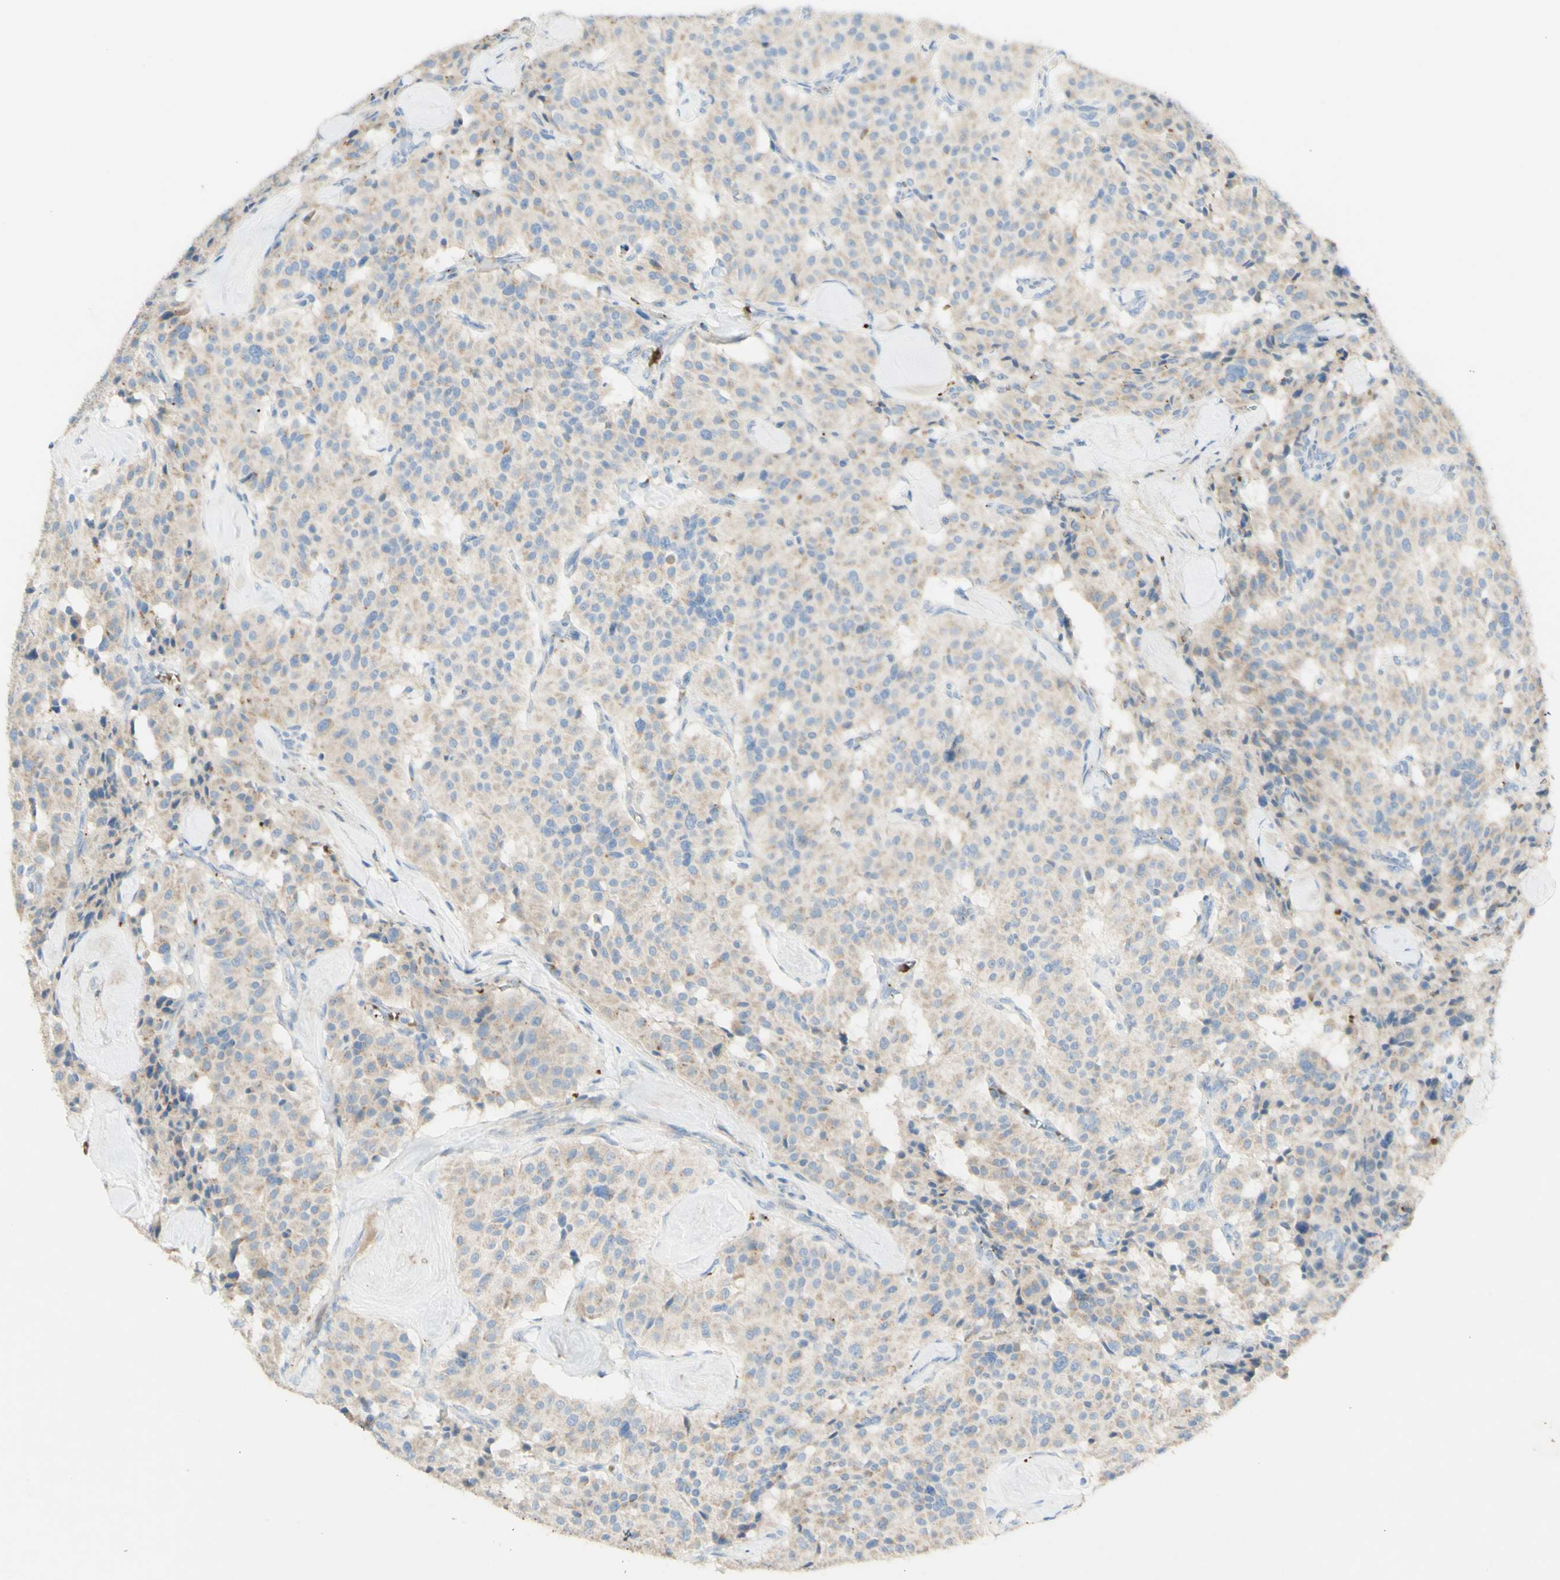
{"staining": {"intensity": "weak", "quantity": "25%-75%", "location": "cytoplasmic/membranous"}, "tissue": "carcinoid", "cell_type": "Tumor cells", "image_type": "cancer", "snomed": [{"axis": "morphology", "description": "Carcinoid, malignant, NOS"}, {"axis": "topography", "description": "Lung"}], "caption": "A brown stain shows weak cytoplasmic/membranous positivity of a protein in carcinoid tumor cells.", "gene": "GAN", "patient": {"sex": "male", "age": 30}}